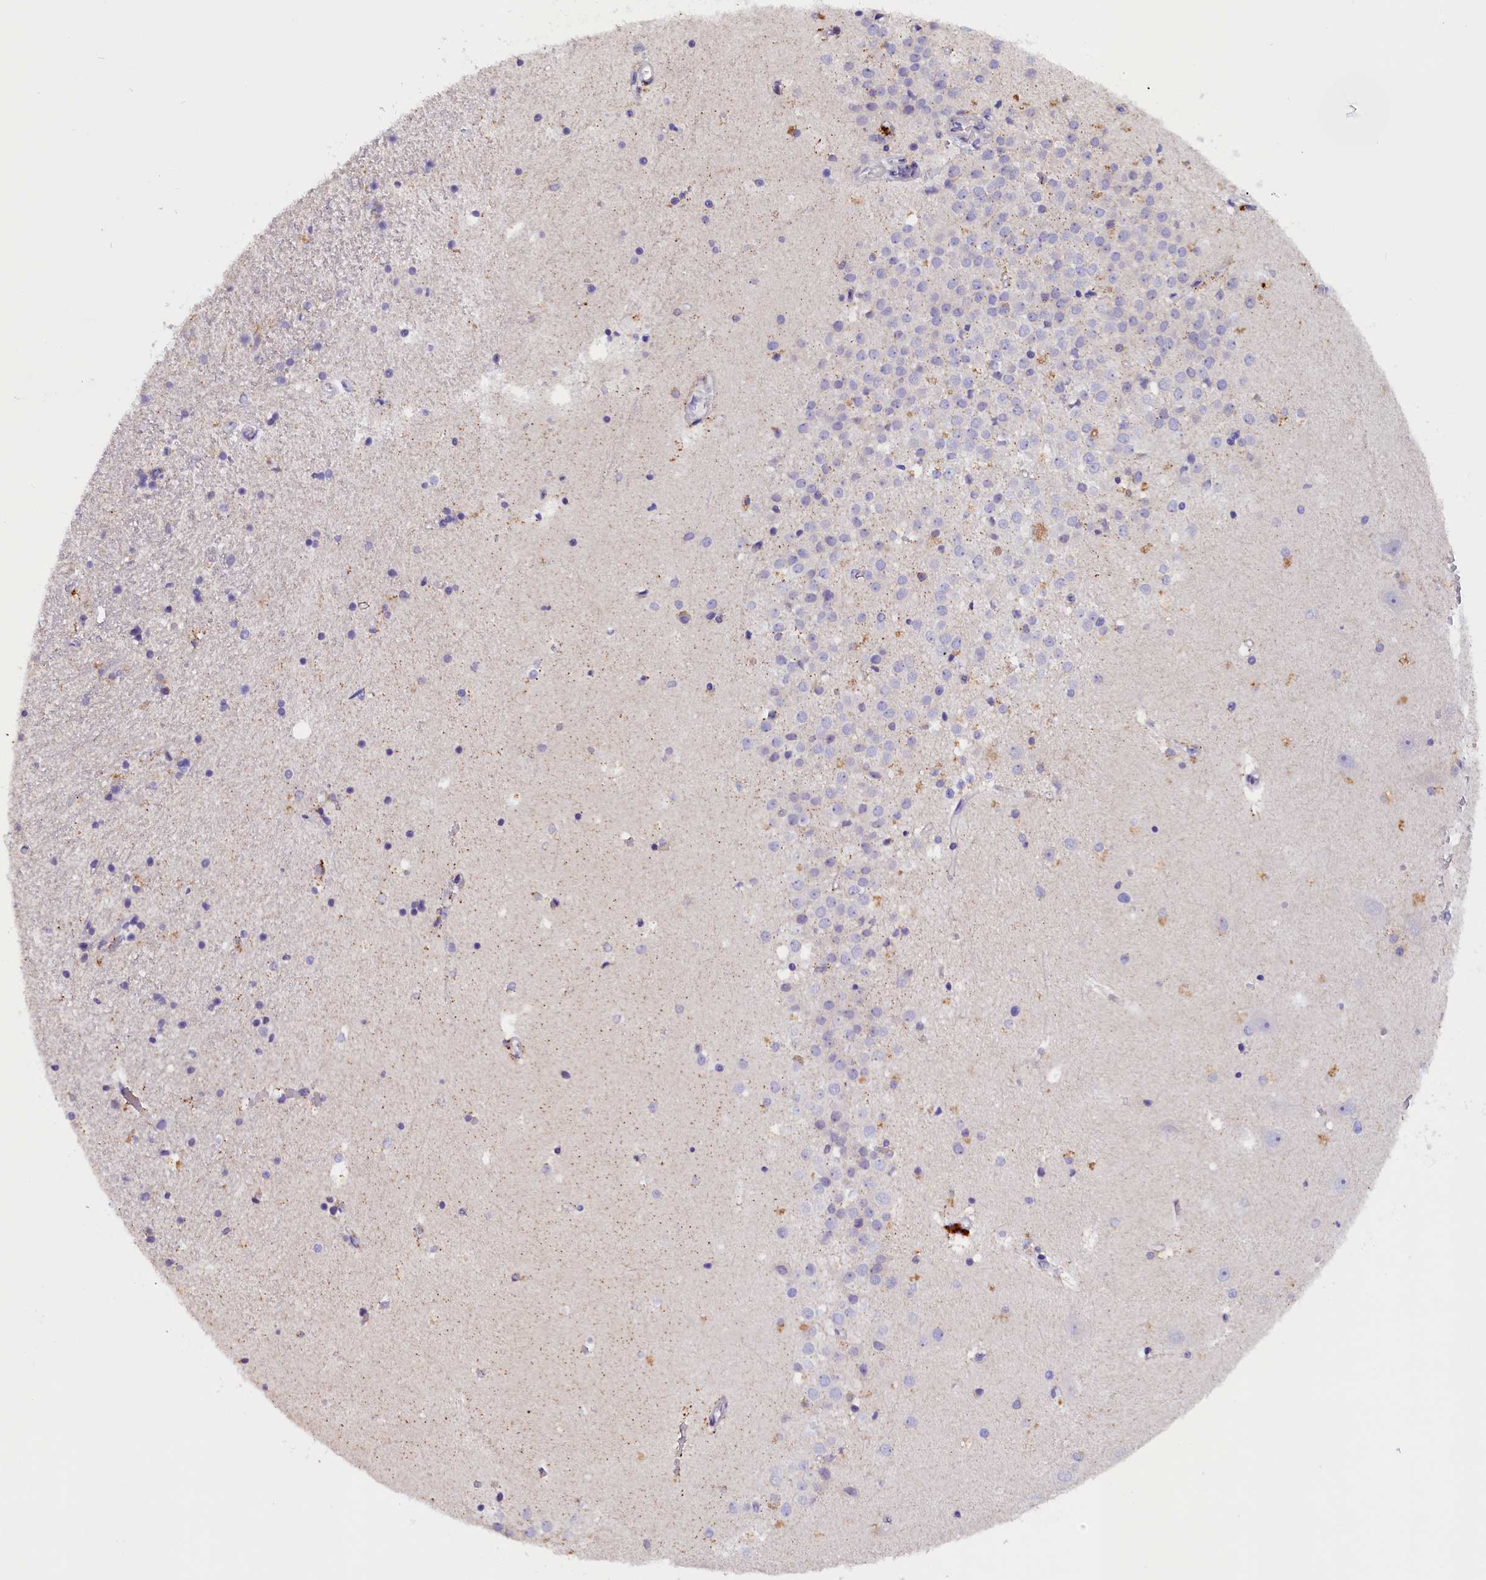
{"staining": {"intensity": "negative", "quantity": "none", "location": "none"}, "tissue": "hippocampus", "cell_type": "Glial cells", "image_type": "normal", "snomed": [{"axis": "morphology", "description": "Normal tissue, NOS"}, {"axis": "topography", "description": "Hippocampus"}], "caption": "Immunohistochemistry (IHC) of normal hippocampus displays no staining in glial cells. The staining was performed using DAB (3,3'-diaminobenzidine) to visualize the protein expression in brown, while the nuclei were stained in blue with hematoxylin (Magnification: 20x).", "gene": "RTTN", "patient": {"sex": "female", "age": 52}}